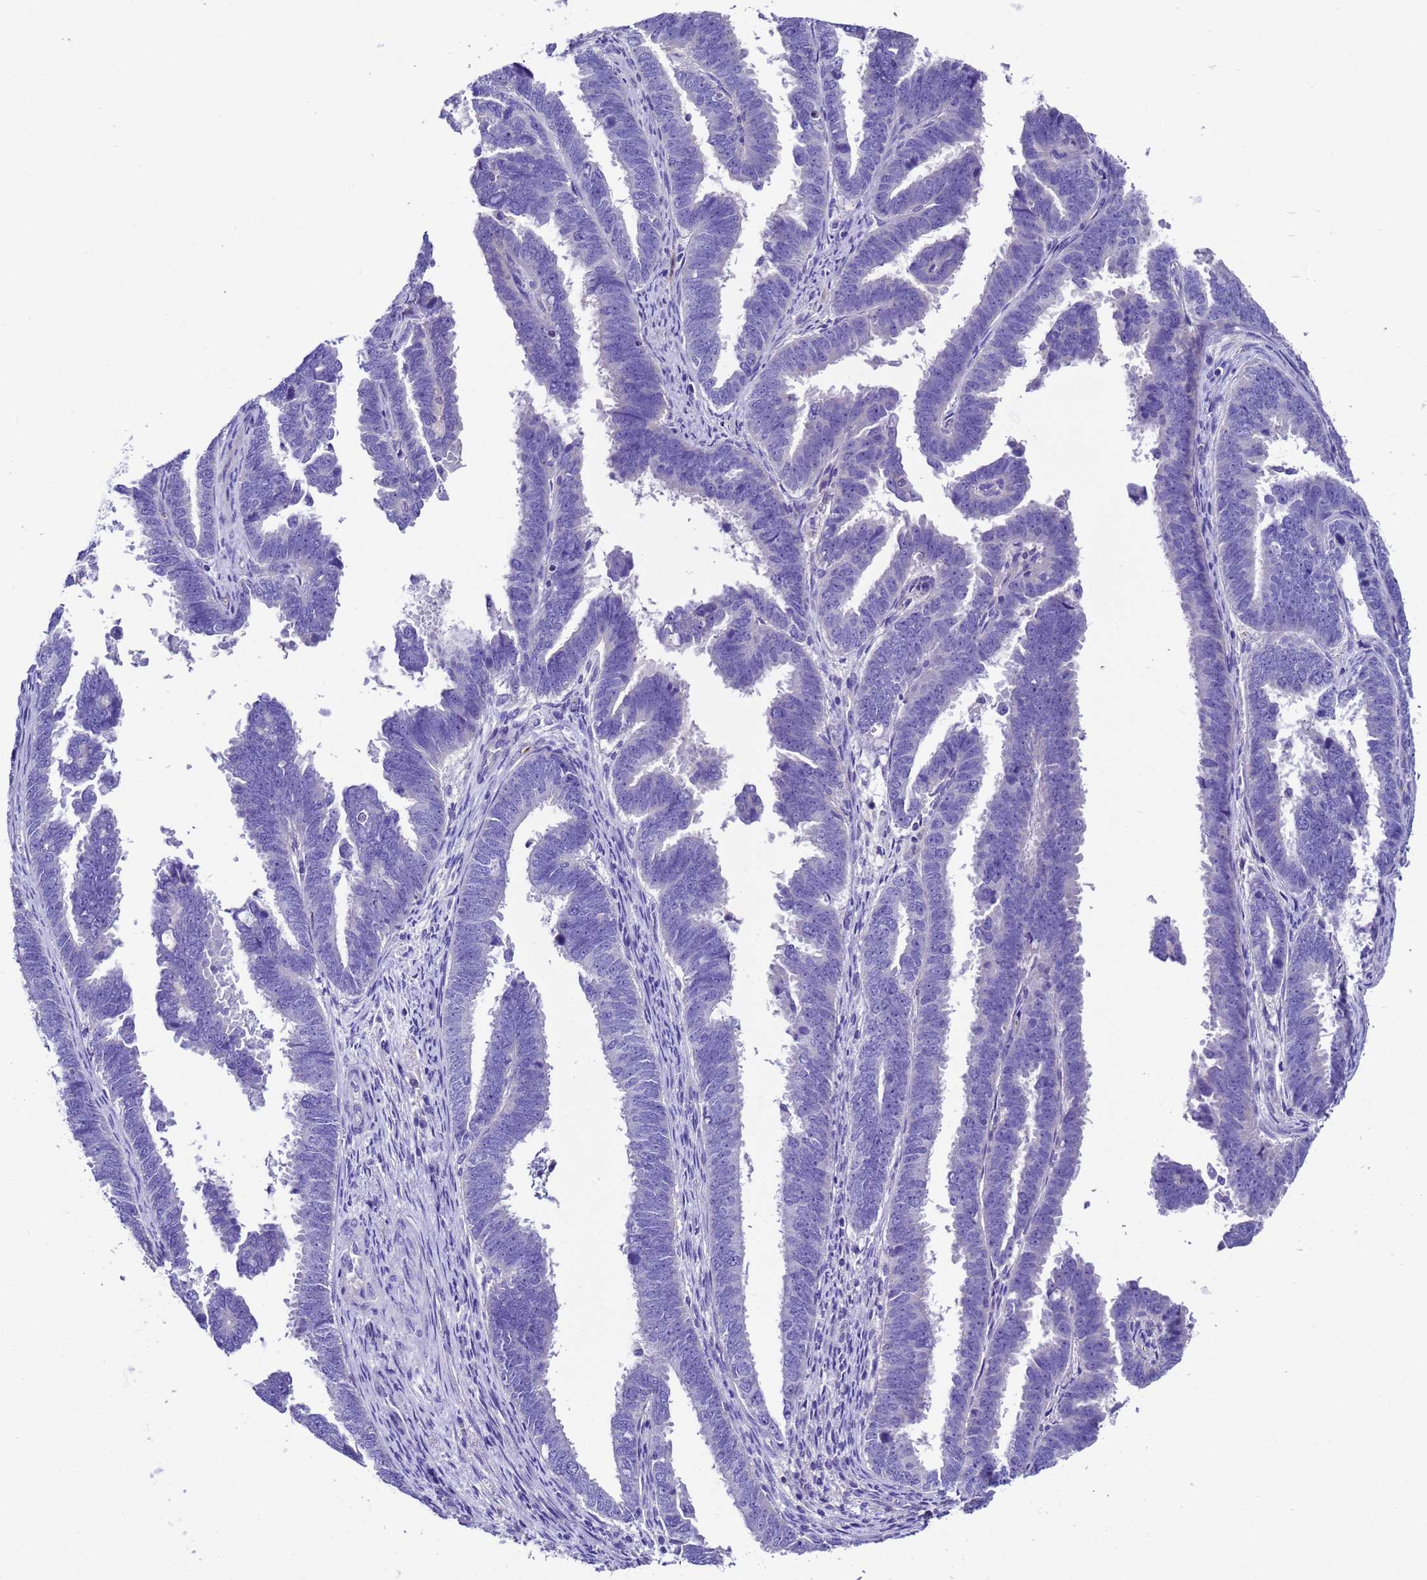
{"staining": {"intensity": "negative", "quantity": "none", "location": "none"}, "tissue": "endometrial cancer", "cell_type": "Tumor cells", "image_type": "cancer", "snomed": [{"axis": "morphology", "description": "Adenocarcinoma, NOS"}, {"axis": "topography", "description": "Endometrium"}], "caption": "Endometrial adenocarcinoma stained for a protein using immunohistochemistry demonstrates no staining tumor cells.", "gene": "UGT2A1", "patient": {"sex": "female", "age": 75}}